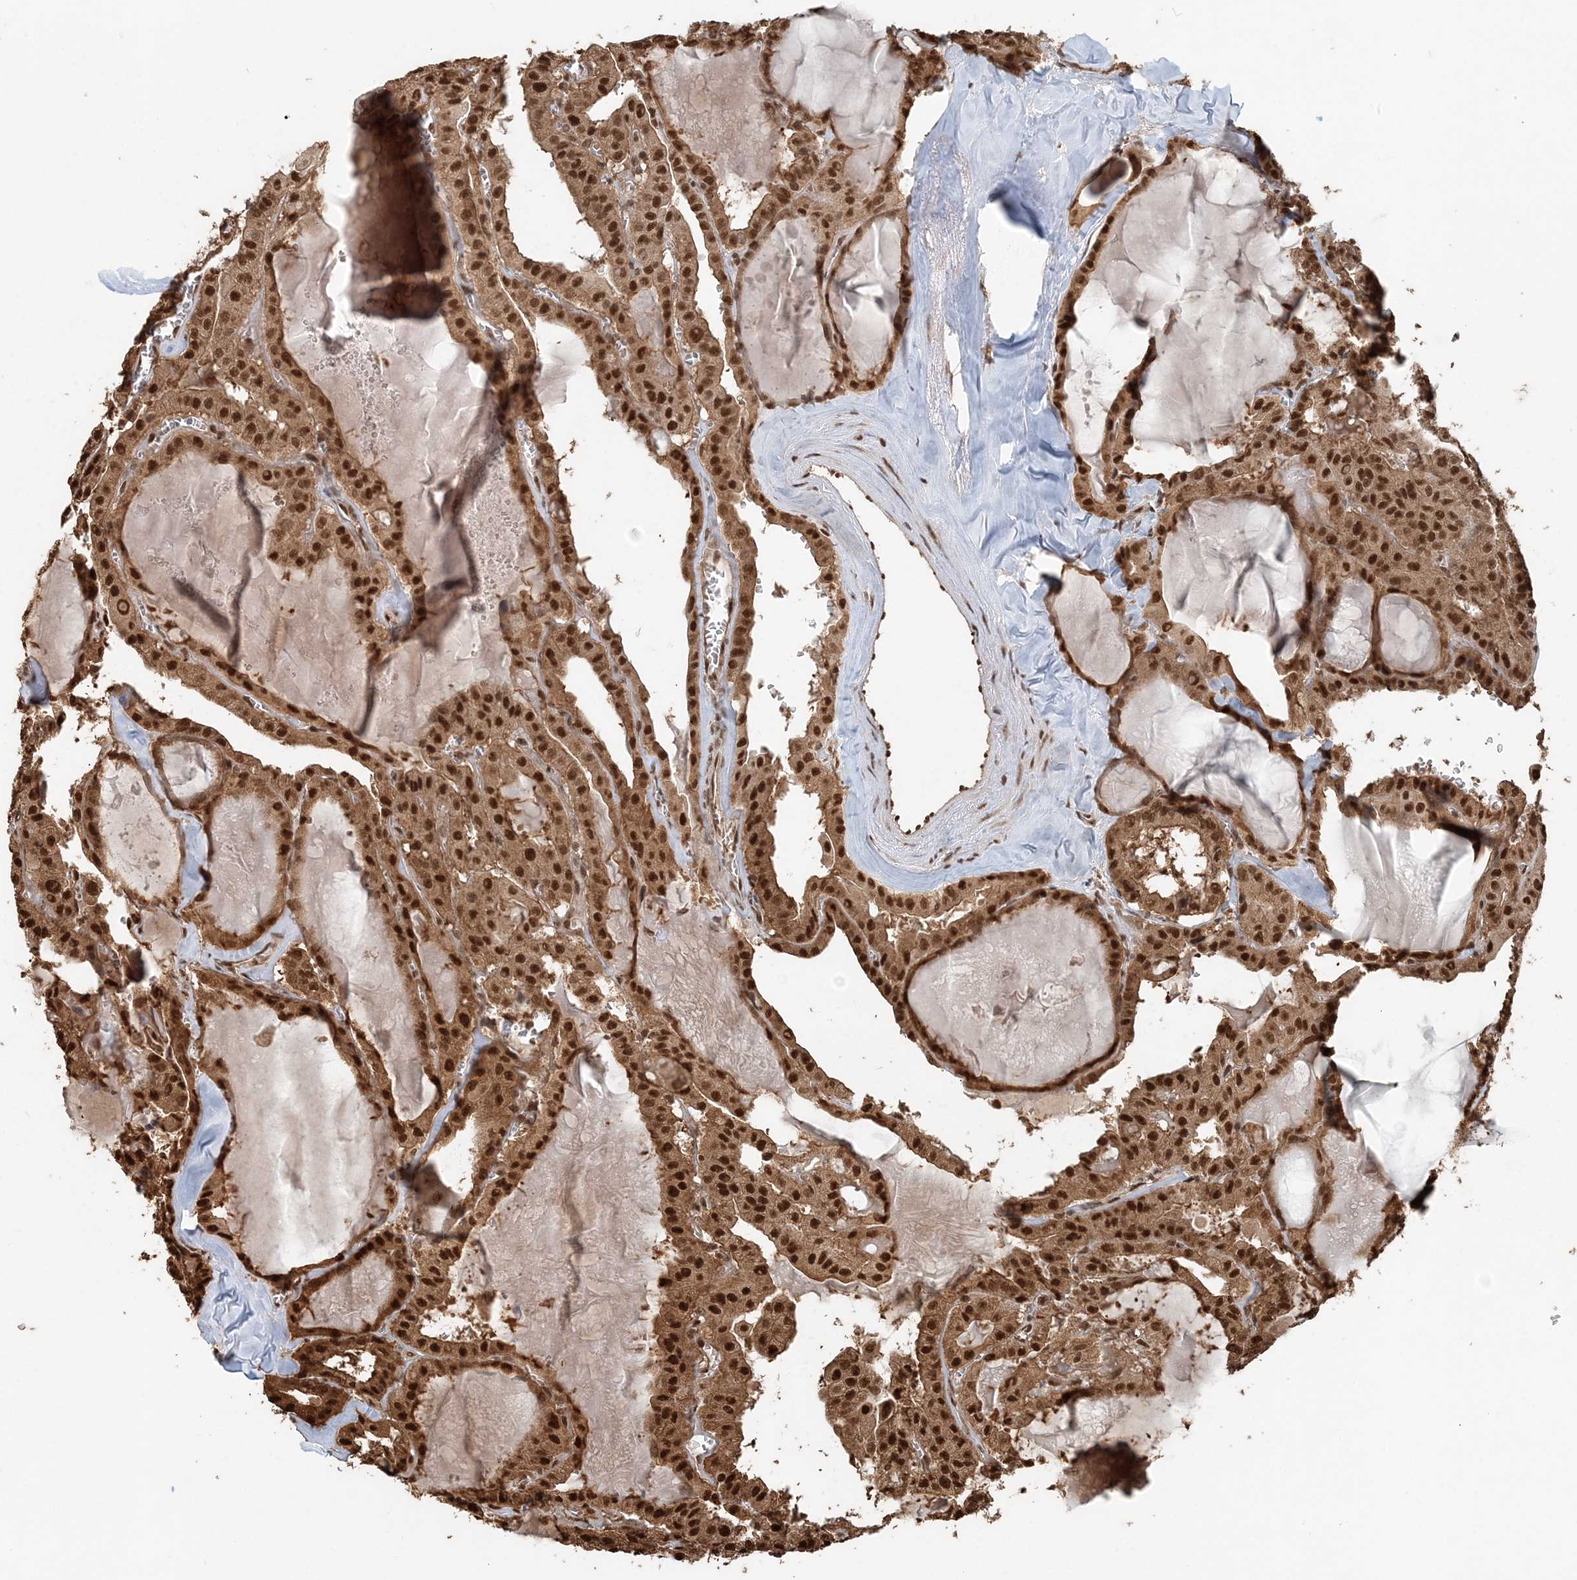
{"staining": {"intensity": "strong", "quantity": ">75%", "location": "cytoplasmic/membranous,nuclear"}, "tissue": "thyroid cancer", "cell_type": "Tumor cells", "image_type": "cancer", "snomed": [{"axis": "morphology", "description": "Papillary adenocarcinoma, NOS"}, {"axis": "topography", "description": "Thyroid gland"}], "caption": "Thyroid cancer (papillary adenocarcinoma) stained for a protein demonstrates strong cytoplasmic/membranous and nuclear positivity in tumor cells. (brown staining indicates protein expression, while blue staining denotes nuclei).", "gene": "ARHGAP35", "patient": {"sex": "male", "age": 52}}